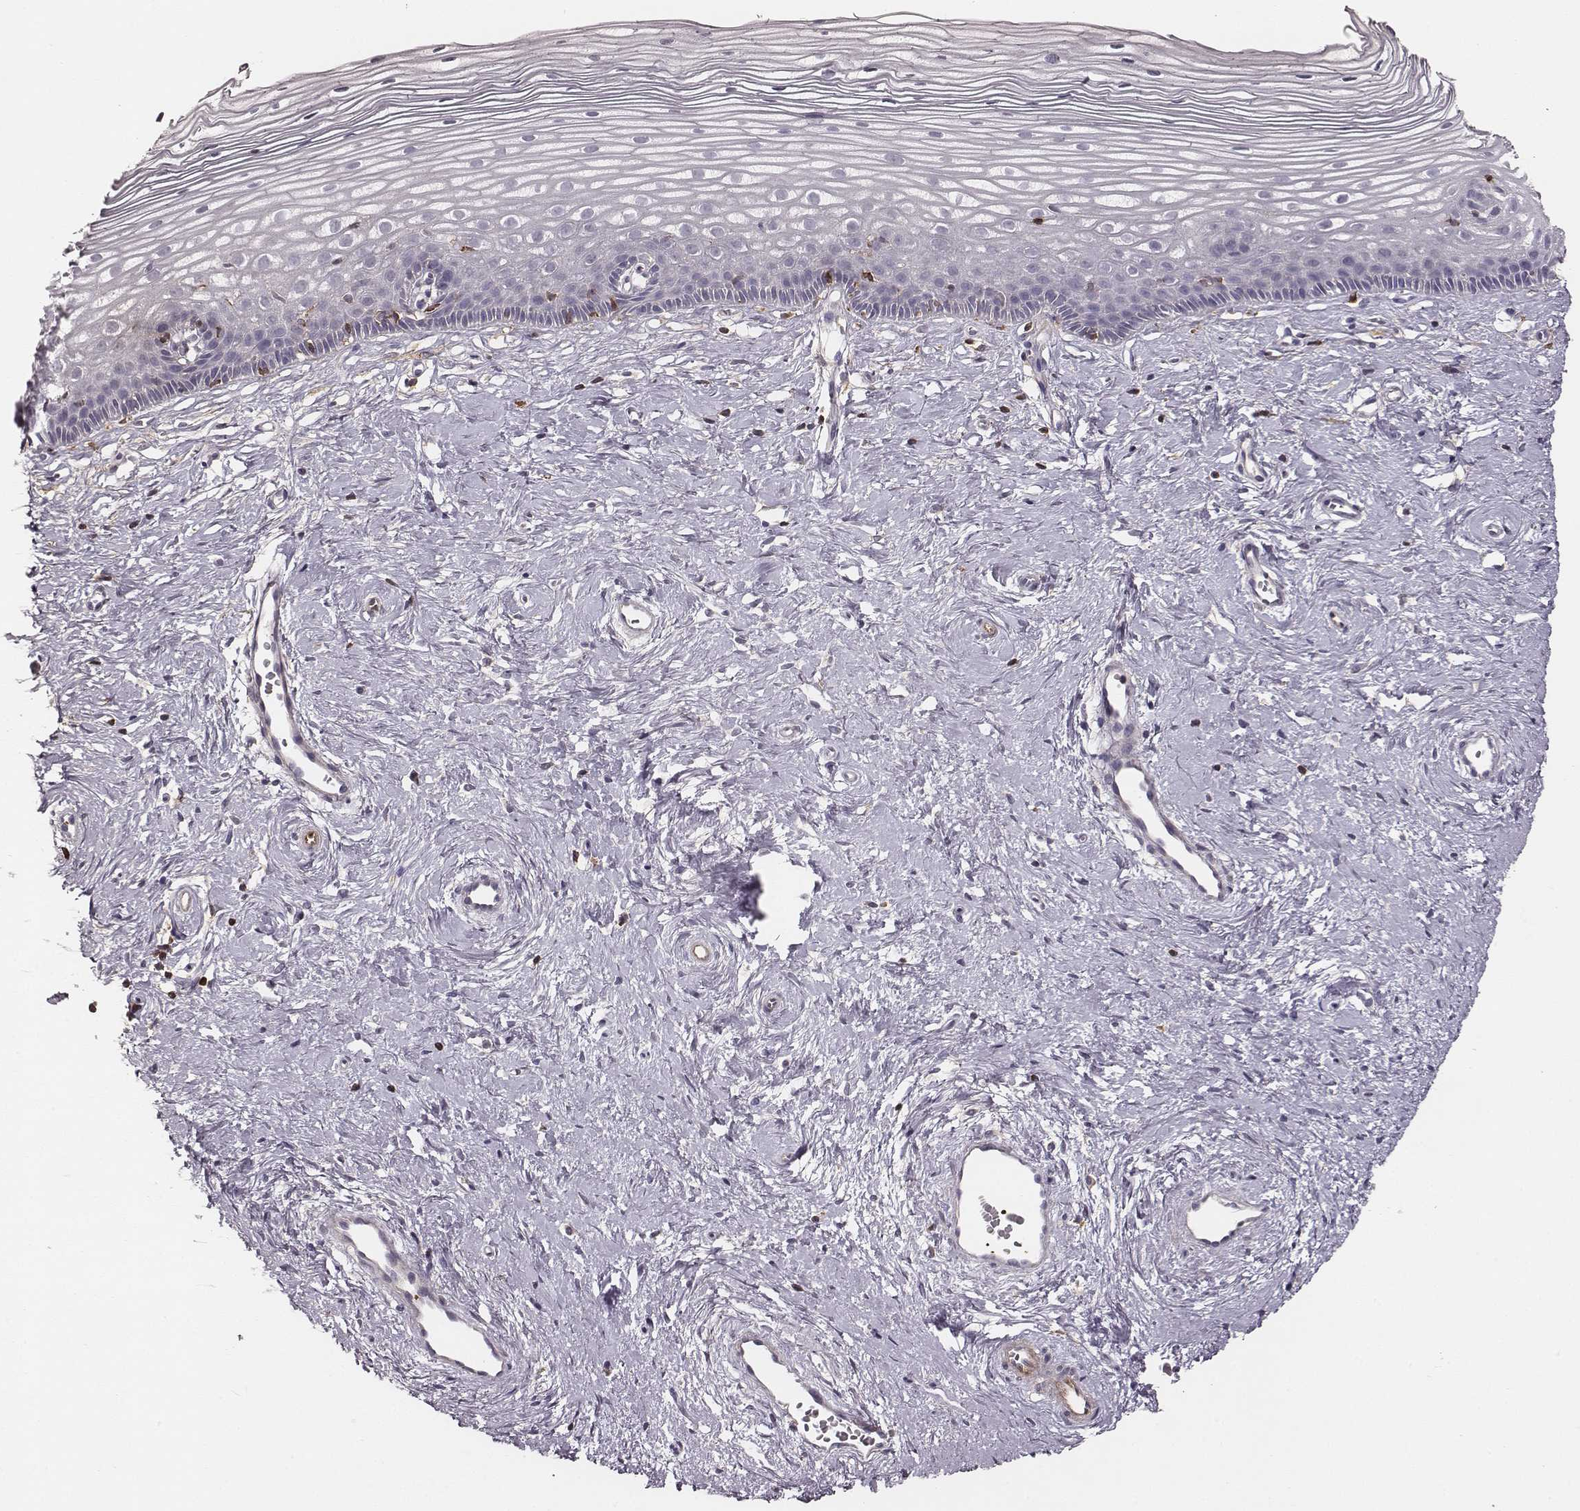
{"staining": {"intensity": "negative", "quantity": "none", "location": "none"}, "tissue": "cervix", "cell_type": "Glandular cells", "image_type": "normal", "snomed": [{"axis": "morphology", "description": "Normal tissue, NOS"}, {"axis": "topography", "description": "Cervix"}], "caption": "Immunohistochemical staining of normal human cervix exhibits no significant positivity in glandular cells.", "gene": "ZYX", "patient": {"sex": "female", "age": 40}}